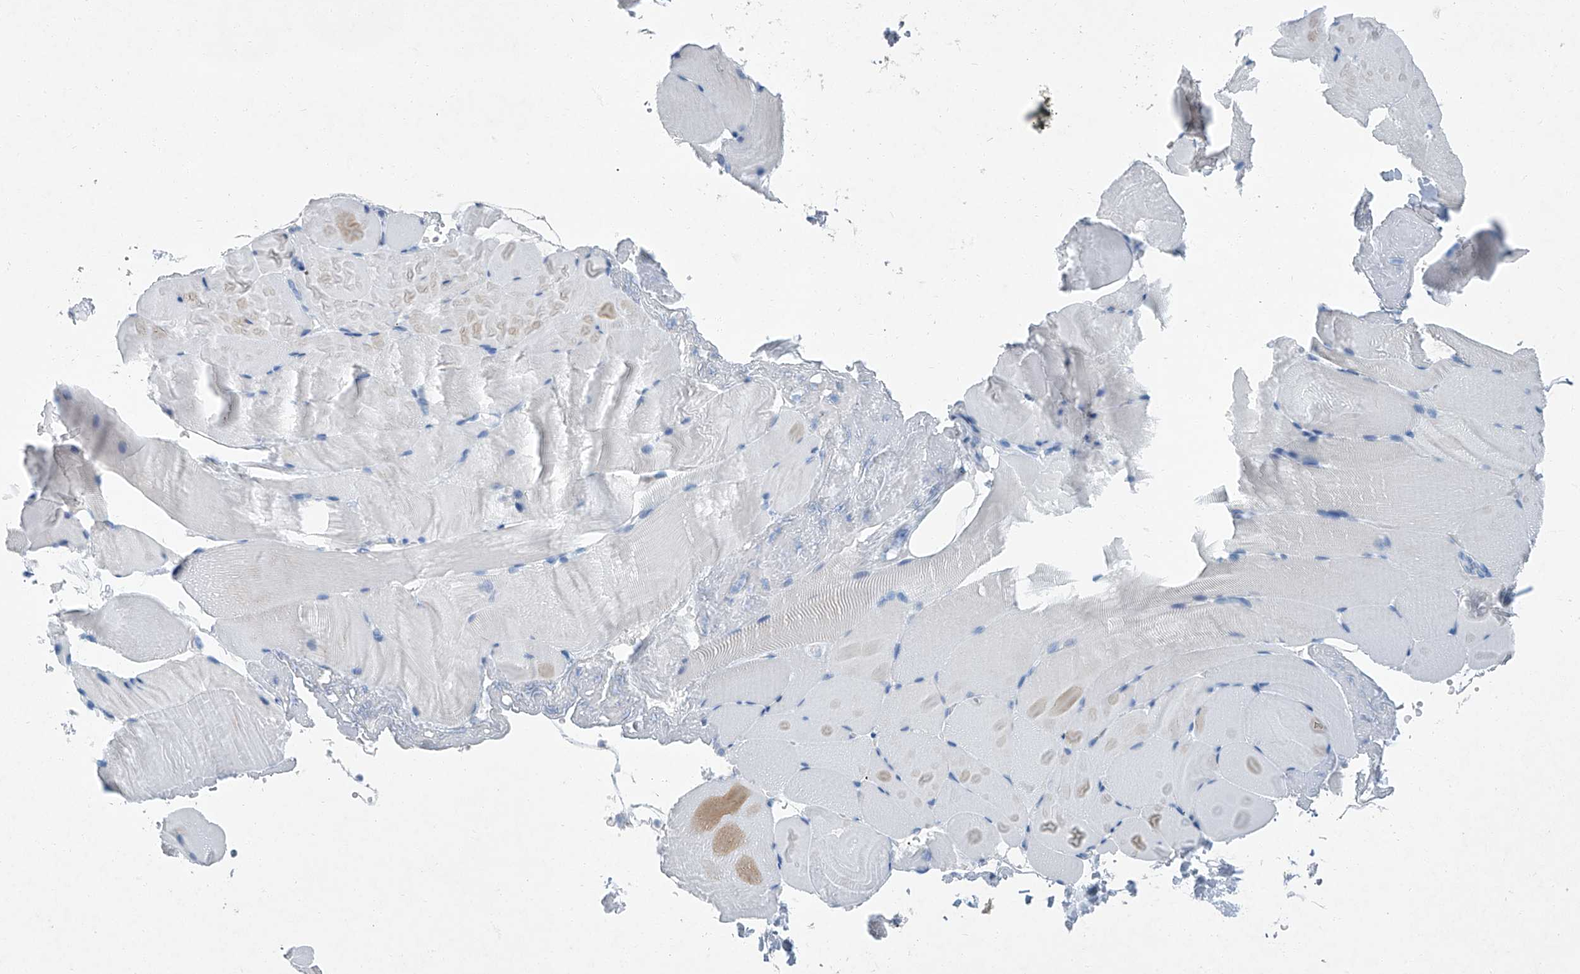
{"staining": {"intensity": "negative", "quantity": "none", "location": "none"}, "tissue": "skeletal muscle", "cell_type": "Myocytes", "image_type": "normal", "snomed": [{"axis": "morphology", "description": "Normal tissue, NOS"}, {"axis": "topography", "description": "Skeletal muscle"}, {"axis": "topography", "description": "Parathyroid gland"}], "caption": "This is an IHC micrograph of unremarkable human skeletal muscle. There is no staining in myocytes.", "gene": "CYP2A7", "patient": {"sex": "female", "age": 37}}